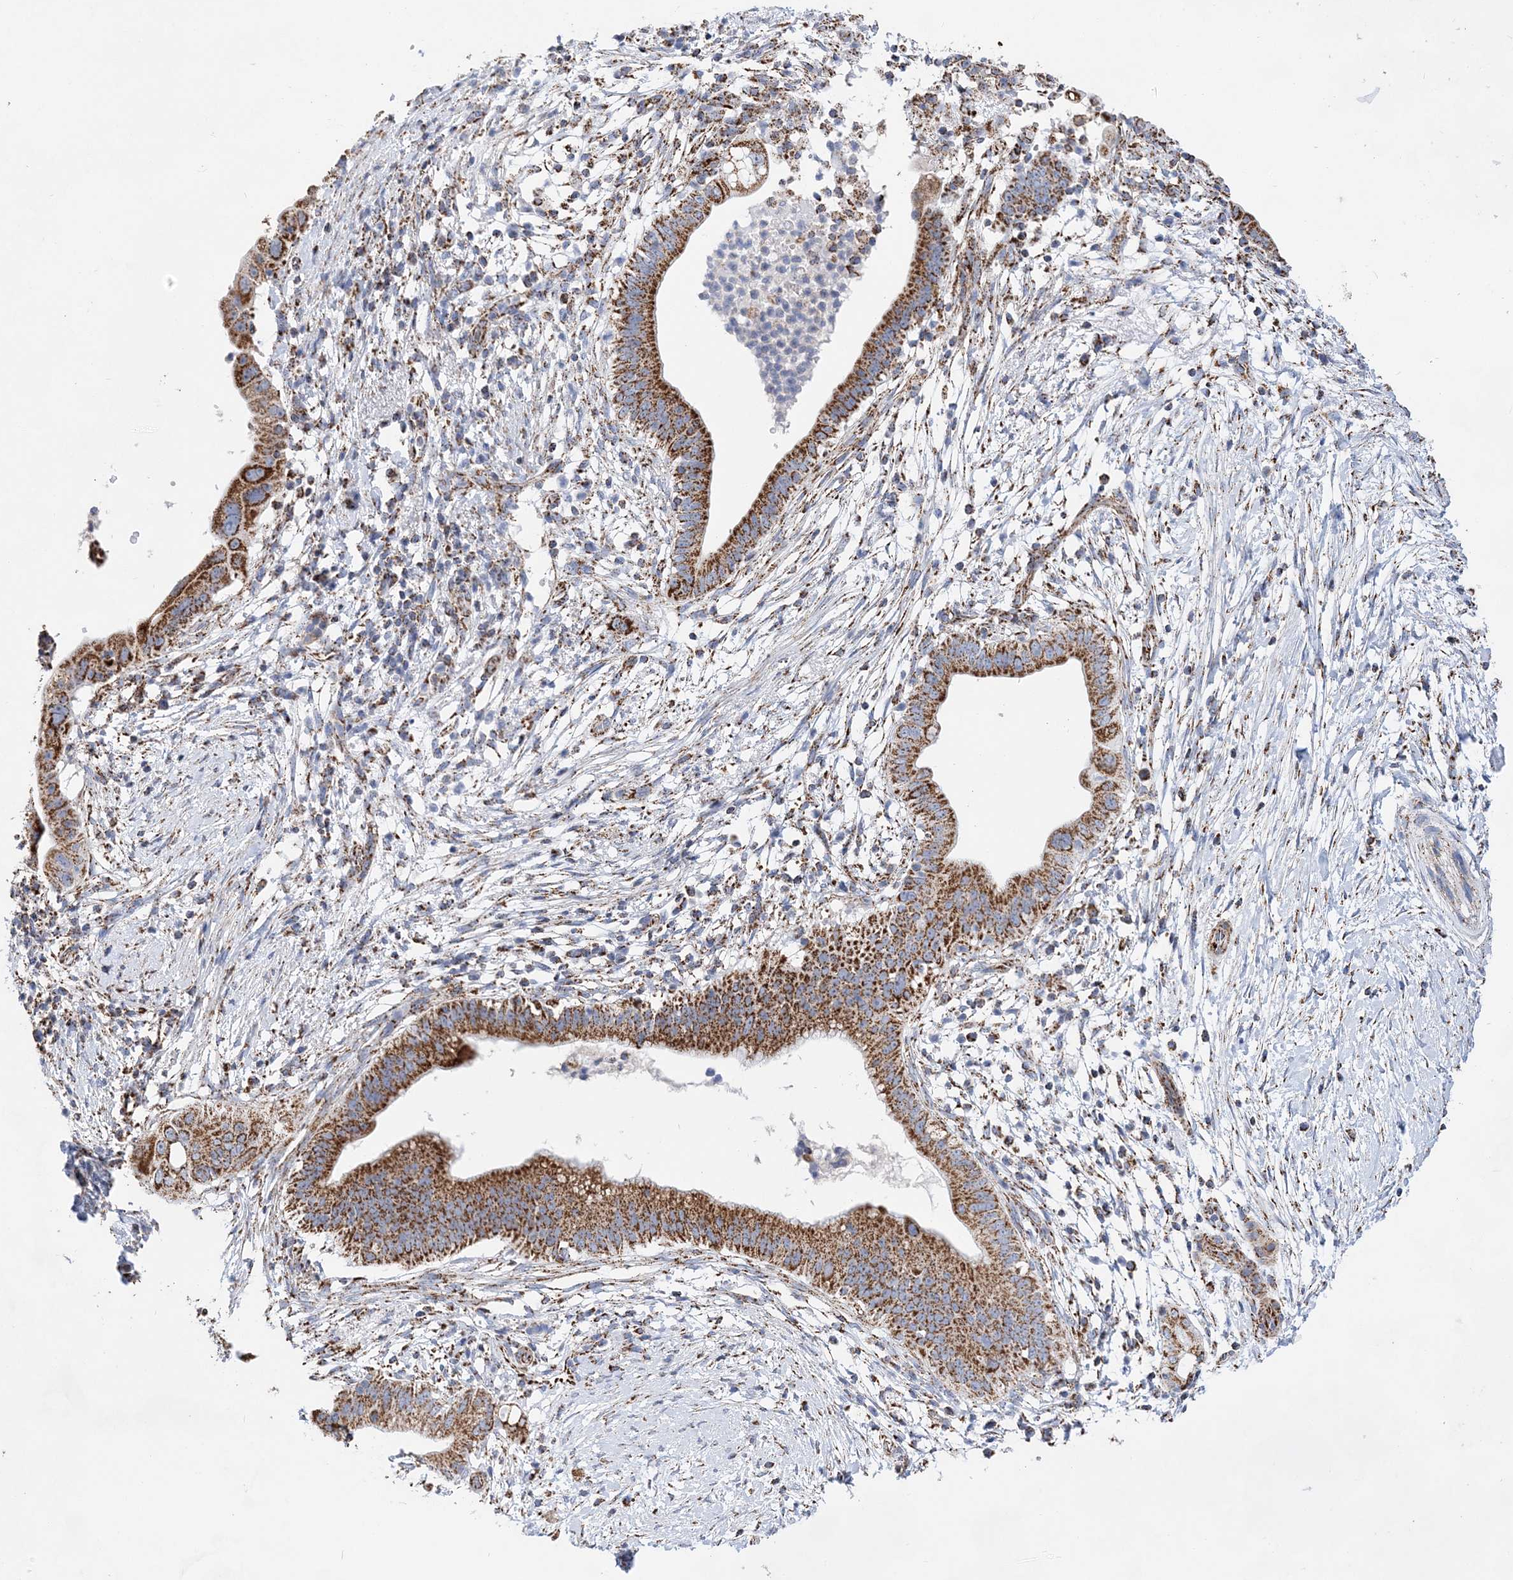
{"staining": {"intensity": "strong", "quantity": ">75%", "location": "cytoplasmic/membranous"}, "tissue": "pancreatic cancer", "cell_type": "Tumor cells", "image_type": "cancer", "snomed": [{"axis": "morphology", "description": "Adenocarcinoma, NOS"}, {"axis": "topography", "description": "Pancreas"}], "caption": "Pancreatic cancer stained with a brown dye demonstrates strong cytoplasmic/membranous positive positivity in approximately >75% of tumor cells.", "gene": "ACOT9", "patient": {"sex": "male", "age": 68}}